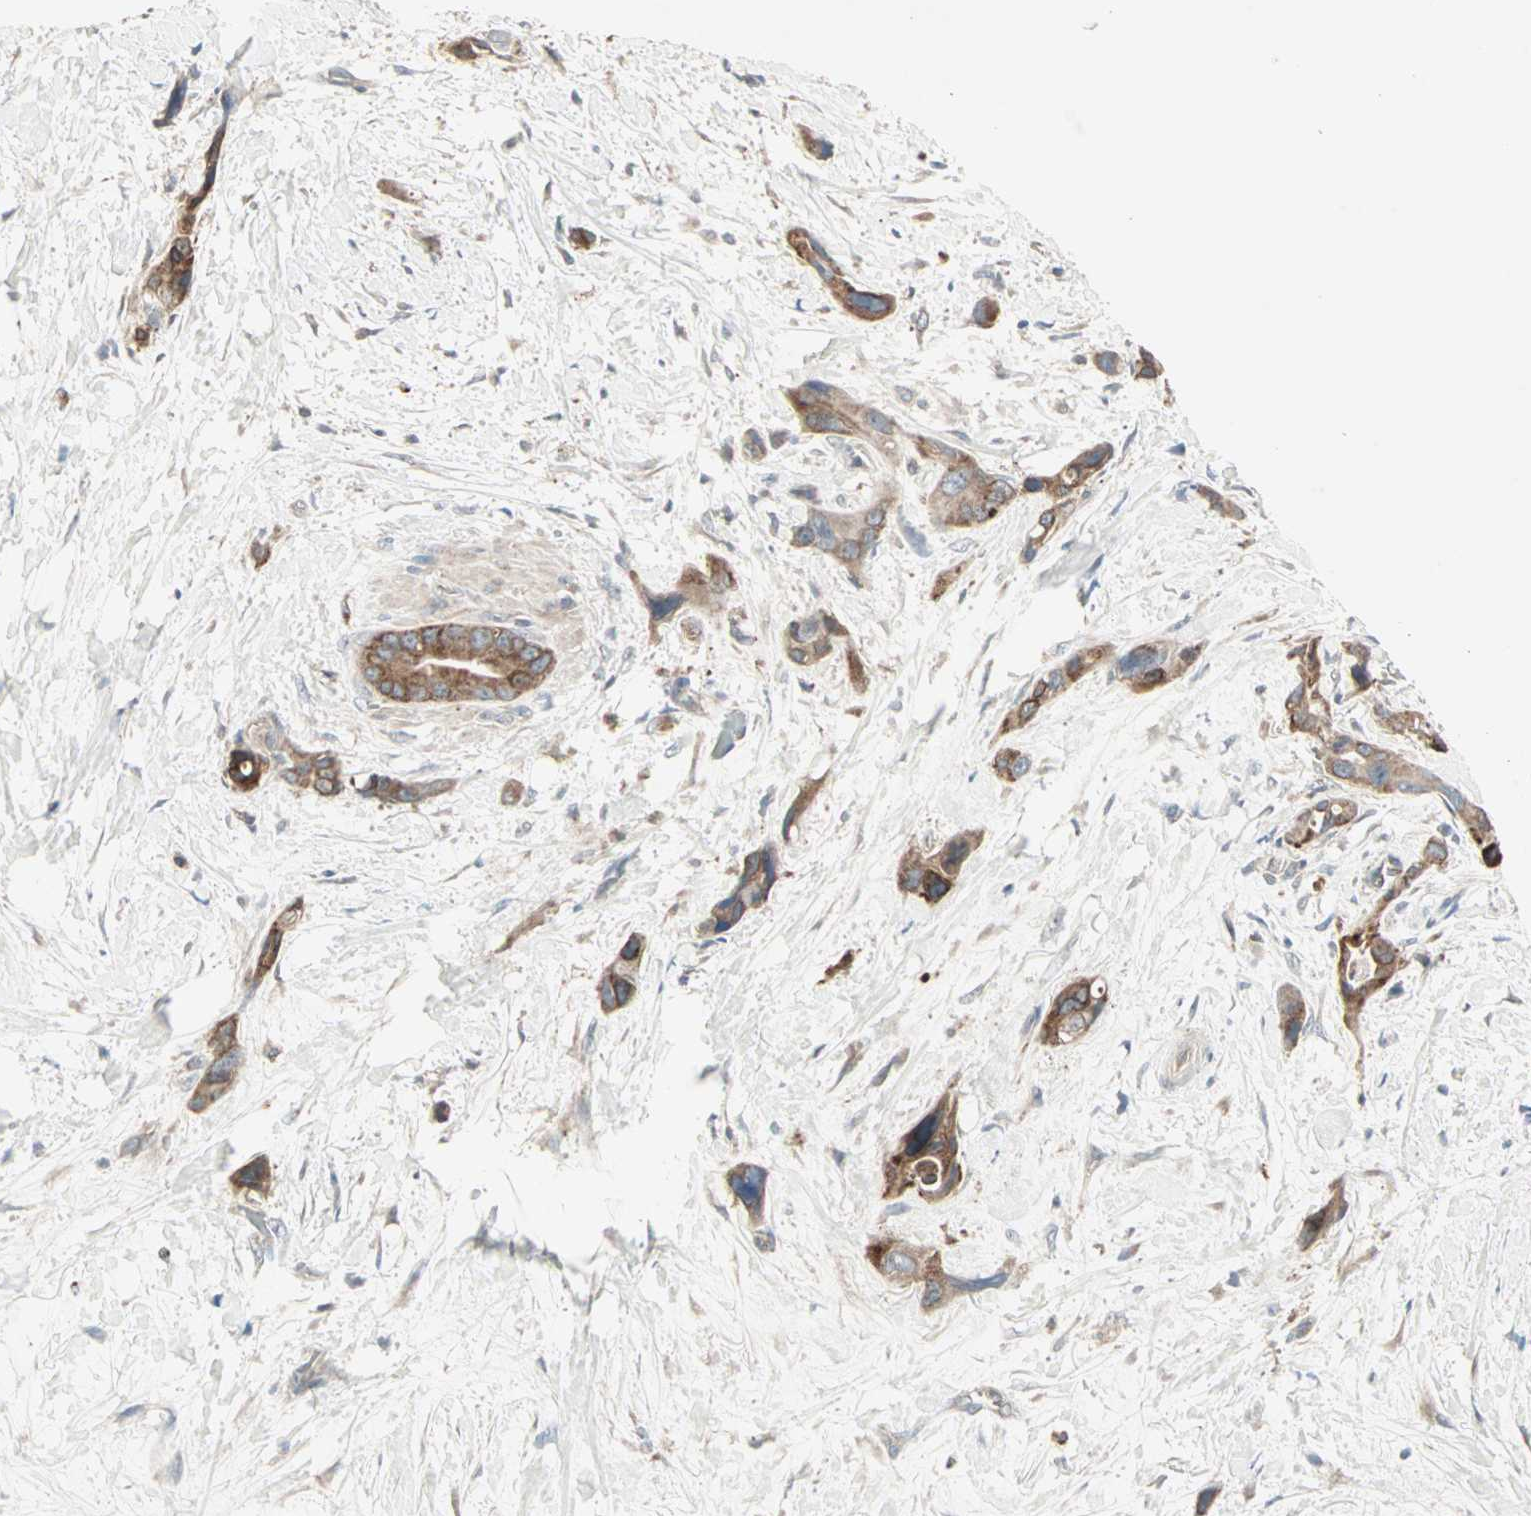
{"staining": {"intensity": "moderate", "quantity": "25%-75%", "location": "cytoplasmic/membranous"}, "tissue": "pancreatic cancer", "cell_type": "Tumor cells", "image_type": "cancer", "snomed": [{"axis": "morphology", "description": "Adenocarcinoma, NOS"}, {"axis": "topography", "description": "Pancreas"}], "caption": "Pancreatic adenocarcinoma stained with IHC exhibits moderate cytoplasmic/membranous expression in approximately 25%-75% of tumor cells. (DAB IHC with brightfield microscopy, high magnification).", "gene": "JMJD7-PLA2G4B", "patient": {"sex": "male", "age": 46}}